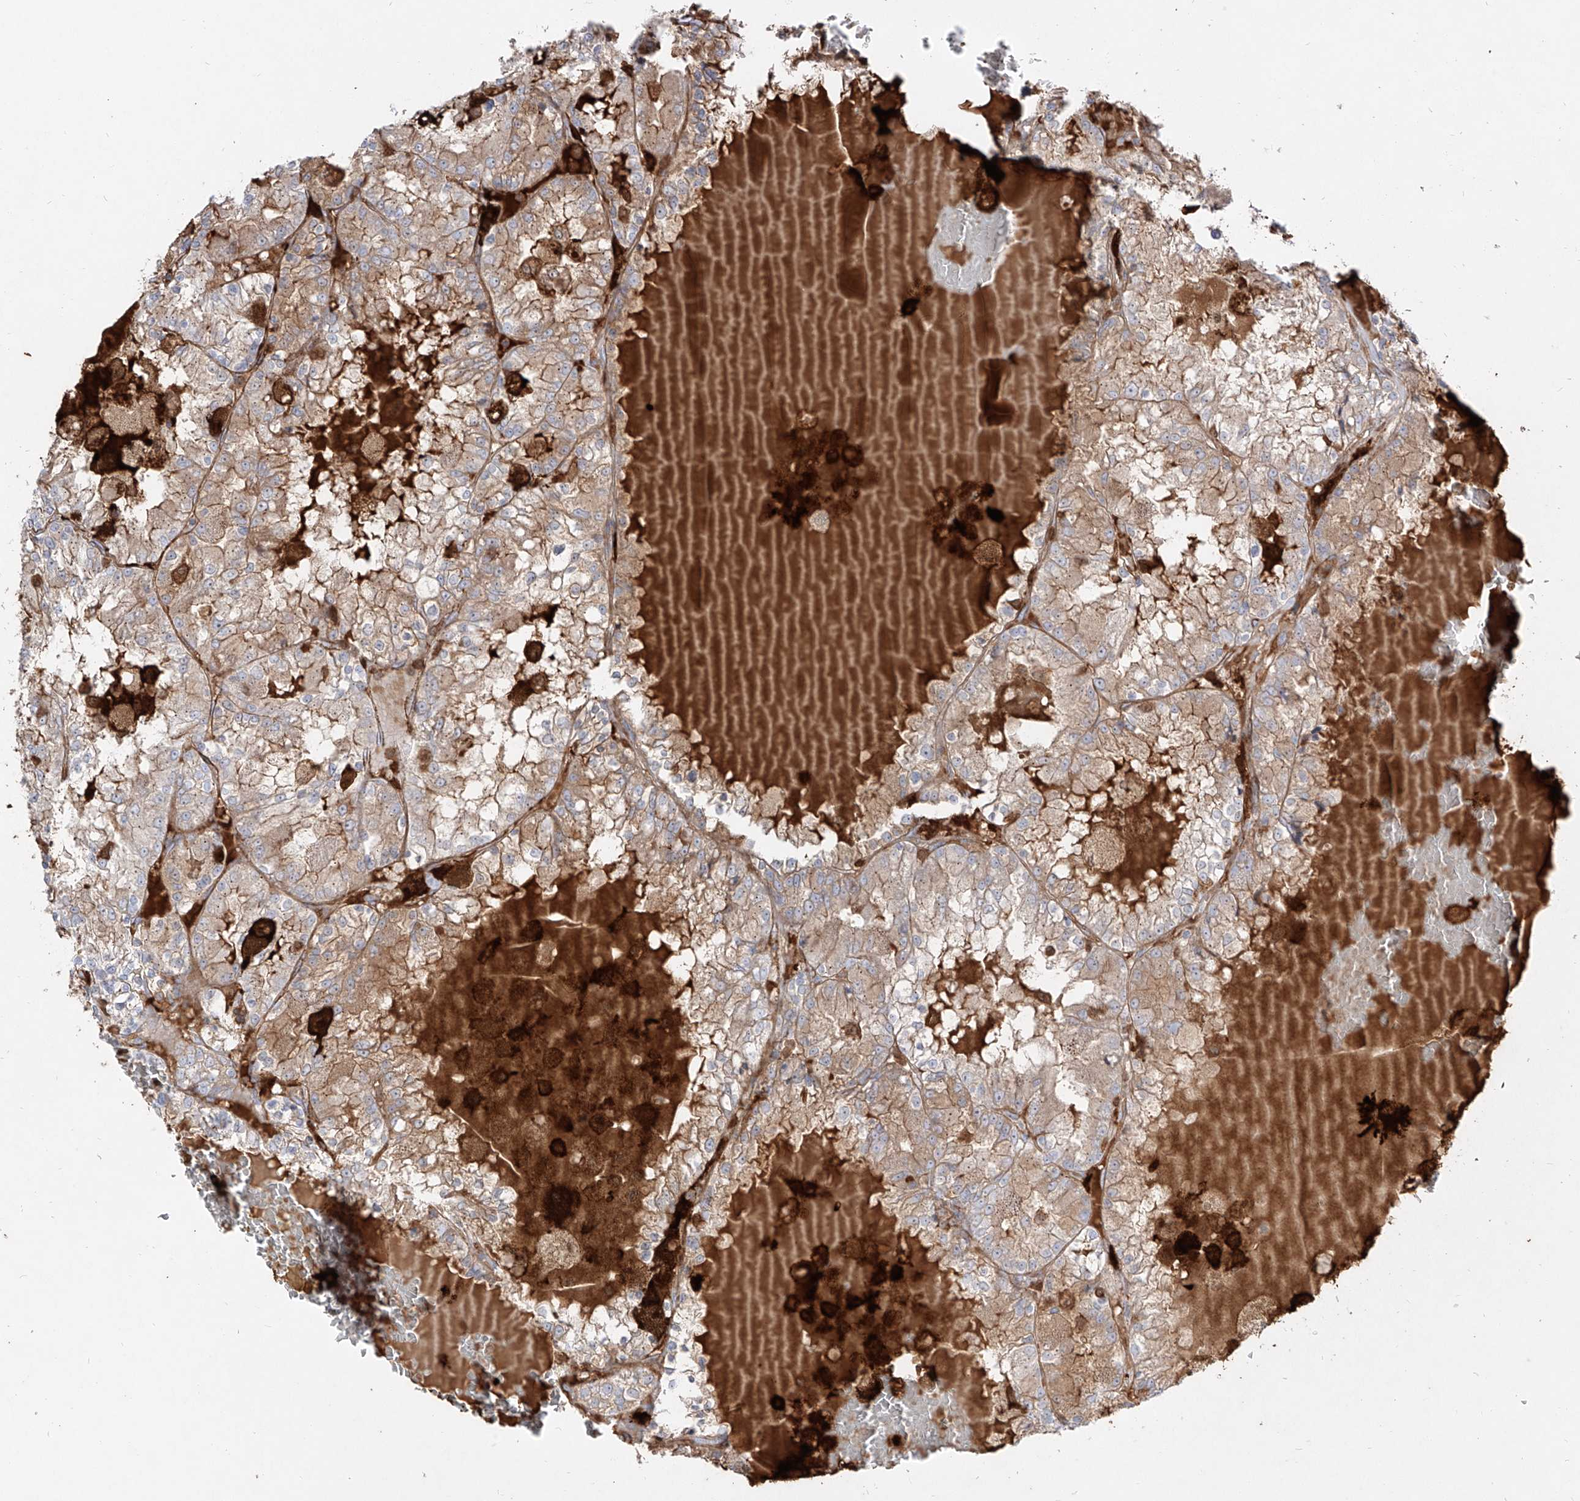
{"staining": {"intensity": "weak", "quantity": ">75%", "location": "cytoplasmic/membranous"}, "tissue": "renal cancer", "cell_type": "Tumor cells", "image_type": "cancer", "snomed": [{"axis": "morphology", "description": "Adenocarcinoma, NOS"}, {"axis": "topography", "description": "Kidney"}], "caption": "Immunohistochemical staining of human adenocarcinoma (renal) reveals weak cytoplasmic/membranous protein positivity in approximately >75% of tumor cells.", "gene": "KYNU", "patient": {"sex": "female", "age": 56}}